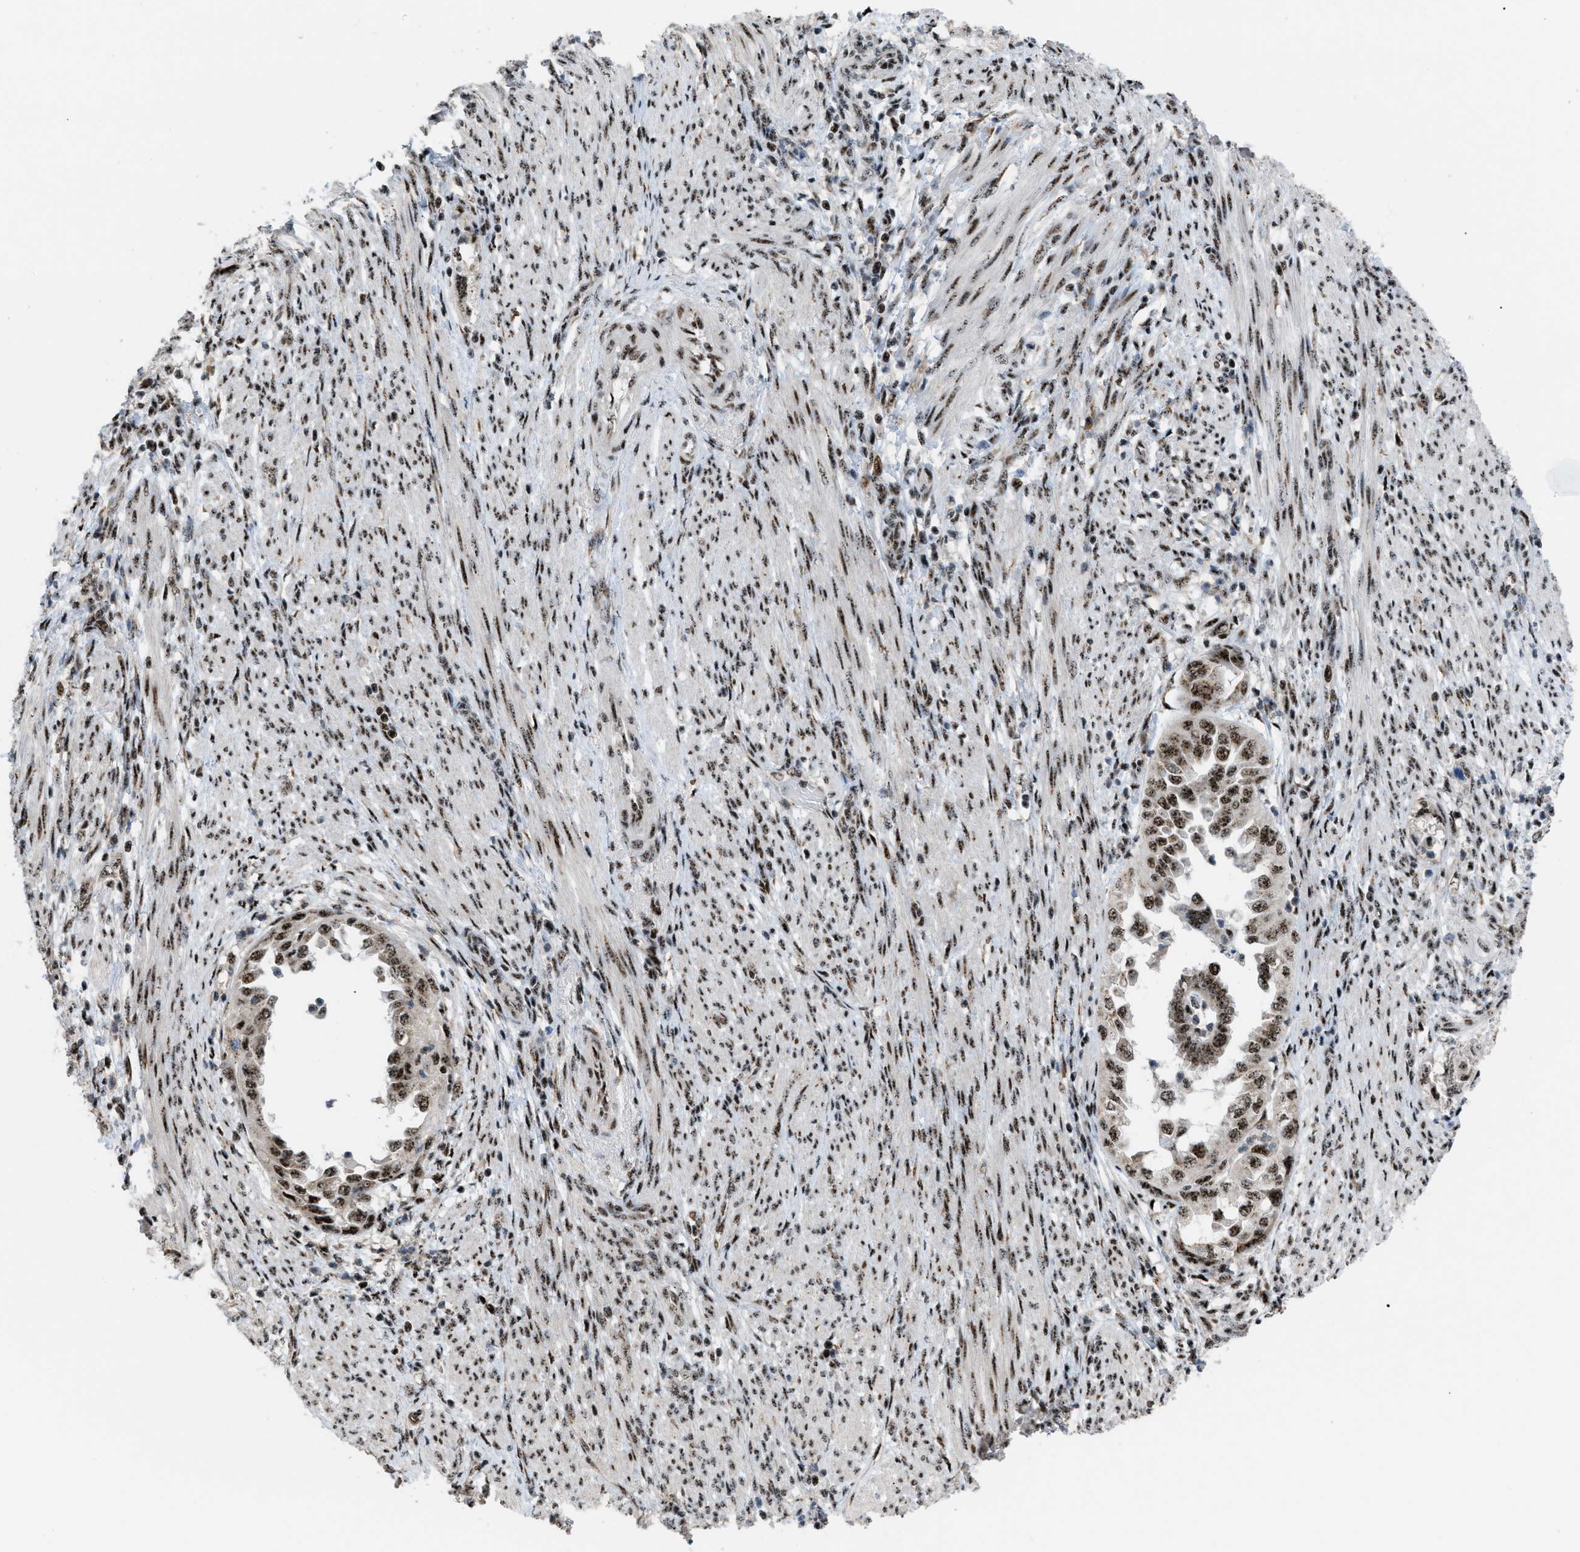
{"staining": {"intensity": "strong", "quantity": ">75%", "location": "nuclear"}, "tissue": "endometrial cancer", "cell_type": "Tumor cells", "image_type": "cancer", "snomed": [{"axis": "morphology", "description": "Adenocarcinoma, NOS"}, {"axis": "topography", "description": "Endometrium"}], "caption": "Immunohistochemical staining of human endometrial cancer displays strong nuclear protein positivity in approximately >75% of tumor cells. (Brightfield microscopy of DAB IHC at high magnification).", "gene": "CDR2", "patient": {"sex": "female", "age": 85}}